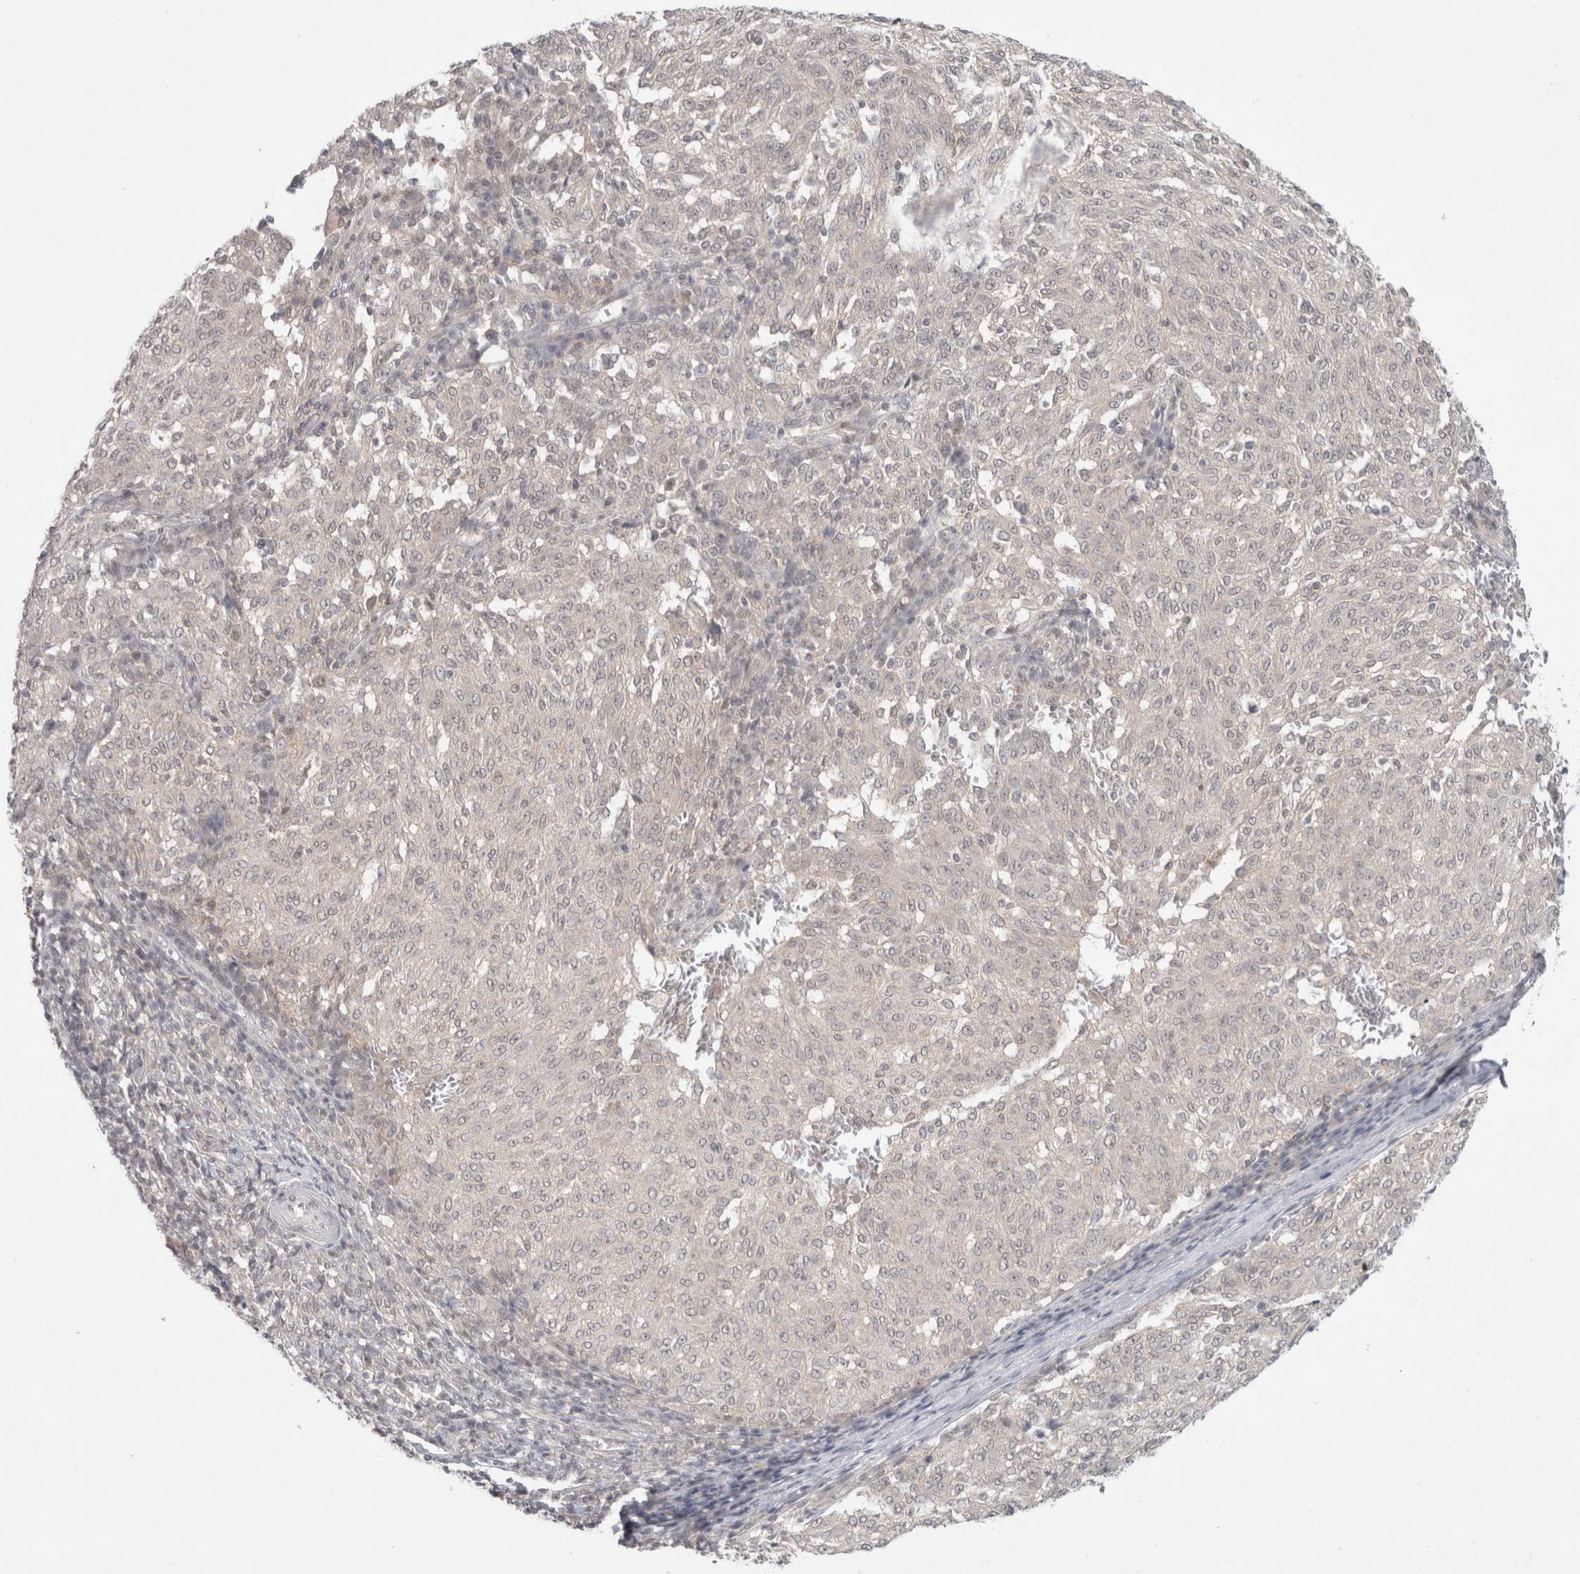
{"staining": {"intensity": "negative", "quantity": "none", "location": "none"}, "tissue": "melanoma", "cell_type": "Tumor cells", "image_type": "cancer", "snomed": [{"axis": "morphology", "description": "Malignant melanoma, NOS"}, {"axis": "topography", "description": "Skin"}], "caption": "Immunohistochemical staining of human melanoma reveals no significant staining in tumor cells. (DAB (3,3'-diaminobenzidine) immunohistochemistry (IHC) with hematoxylin counter stain).", "gene": "FBXO42", "patient": {"sex": "female", "age": 72}}